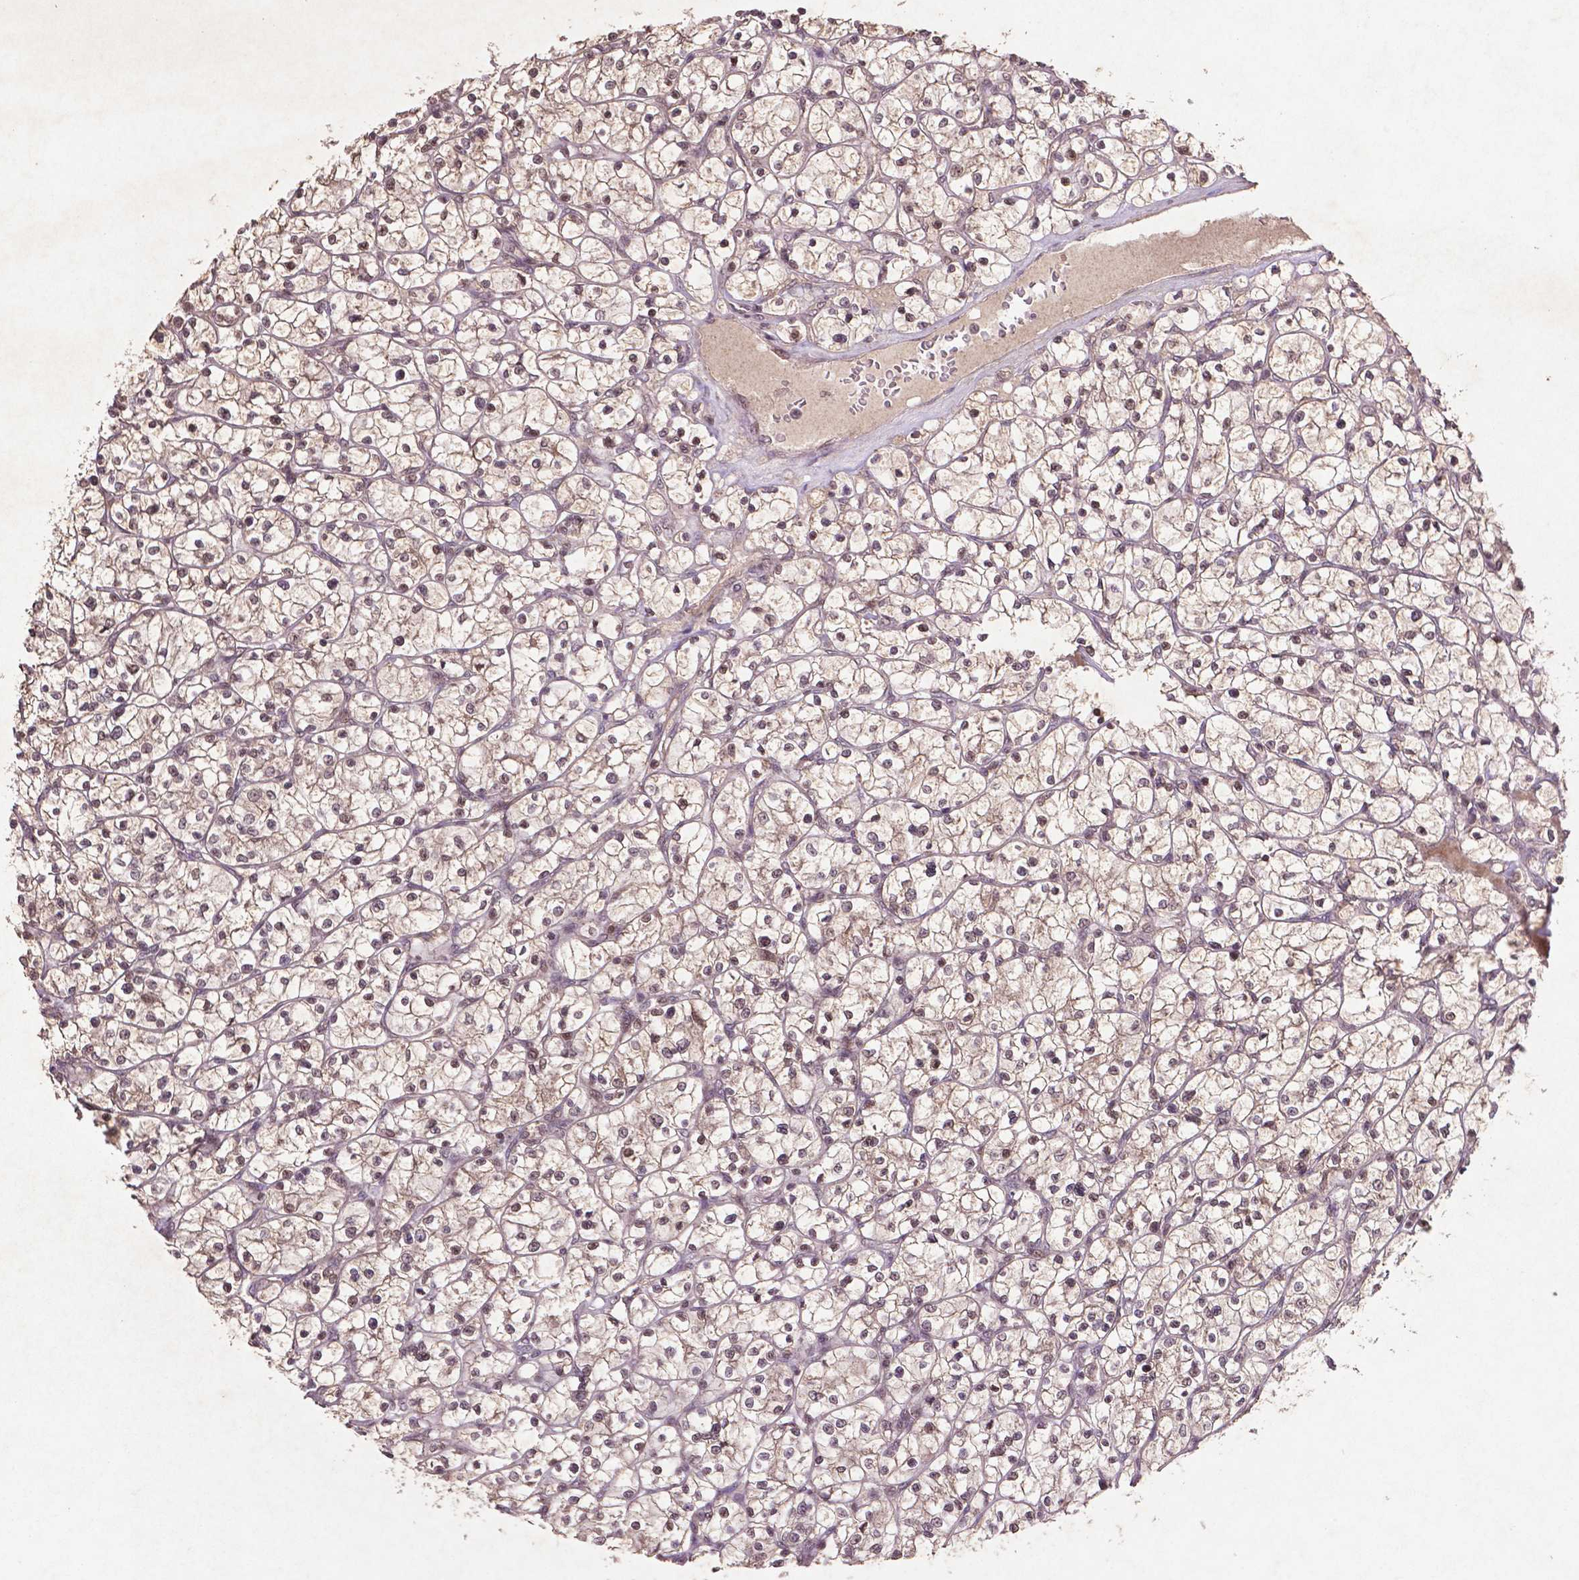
{"staining": {"intensity": "moderate", "quantity": ">75%", "location": "cytoplasmic/membranous,nuclear"}, "tissue": "renal cancer", "cell_type": "Tumor cells", "image_type": "cancer", "snomed": [{"axis": "morphology", "description": "Adenocarcinoma, NOS"}, {"axis": "topography", "description": "Kidney"}], "caption": "Immunohistochemical staining of human renal adenocarcinoma displays medium levels of moderate cytoplasmic/membranous and nuclear protein staining in about >75% of tumor cells.", "gene": "GLRX", "patient": {"sex": "female", "age": 64}}